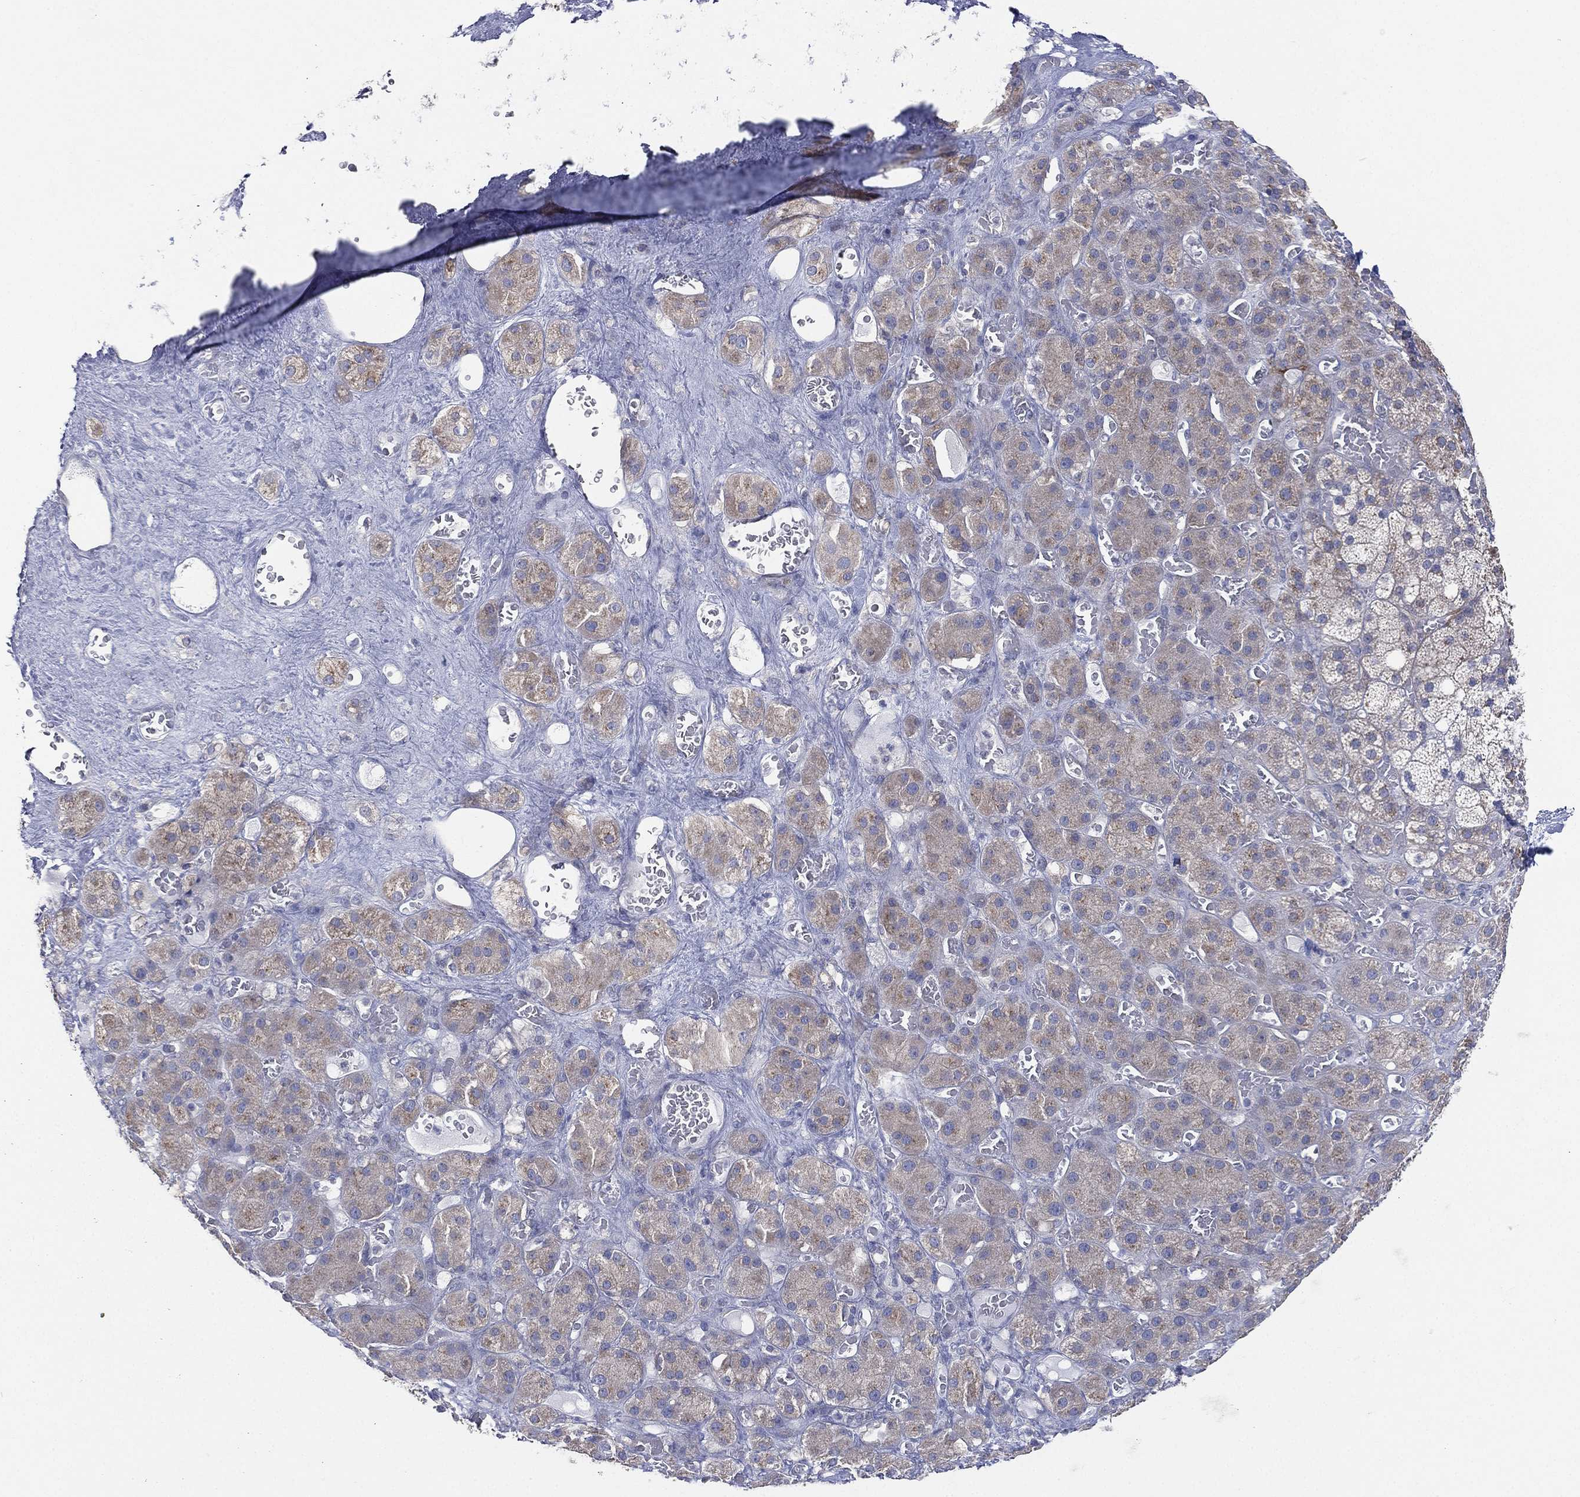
{"staining": {"intensity": "weak", "quantity": "25%-75%", "location": "cytoplasmic/membranous"}, "tissue": "adrenal gland", "cell_type": "Glandular cells", "image_type": "normal", "snomed": [{"axis": "morphology", "description": "Normal tissue, NOS"}, {"axis": "topography", "description": "Adrenal gland"}], "caption": "The immunohistochemical stain shows weak cytoplasmic/membranous positivity in glandular cells of benign adrenal gland.", "gene": "ATP8A2", "patient": {"sex": "male", "age": 70}}